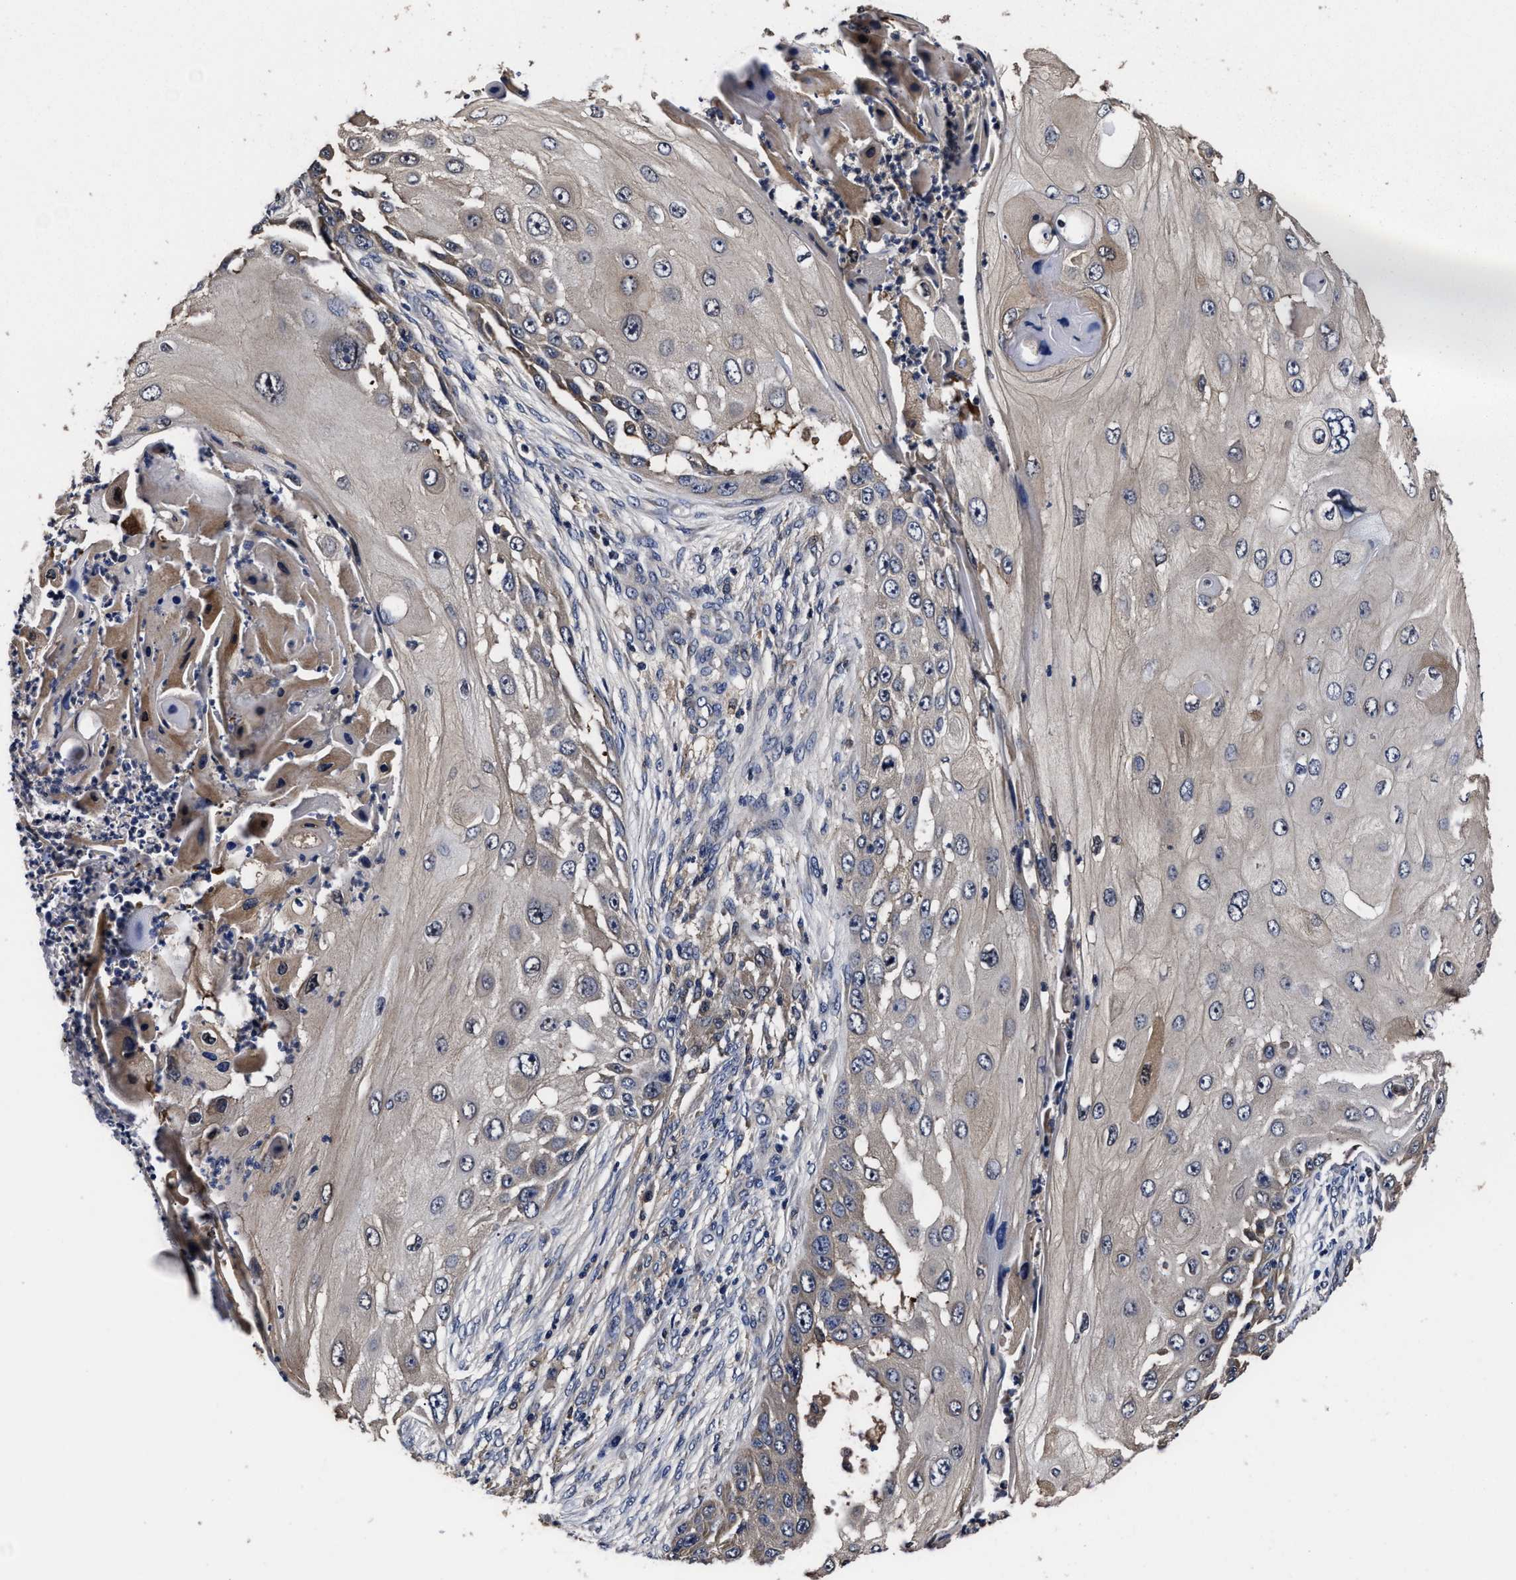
{"staining": {"intensity": "weak", "quantity": "<25%", "location": "cytoplasmic/membranous"}, "tissue": "skin cancer", "cell_type": "Tumor cells", "image_type": "cancer", "snomed": [{"axis": "morphology", "description": "Squamous cell carcinoma, NOS"}, {"axis": "topography", "description": "Skin"}], "caption": "Tumor cells are negative for brown protein staining in skin cancer.", "gene": "SOCS5", "patient": {"sex": "female", "age": 44}}